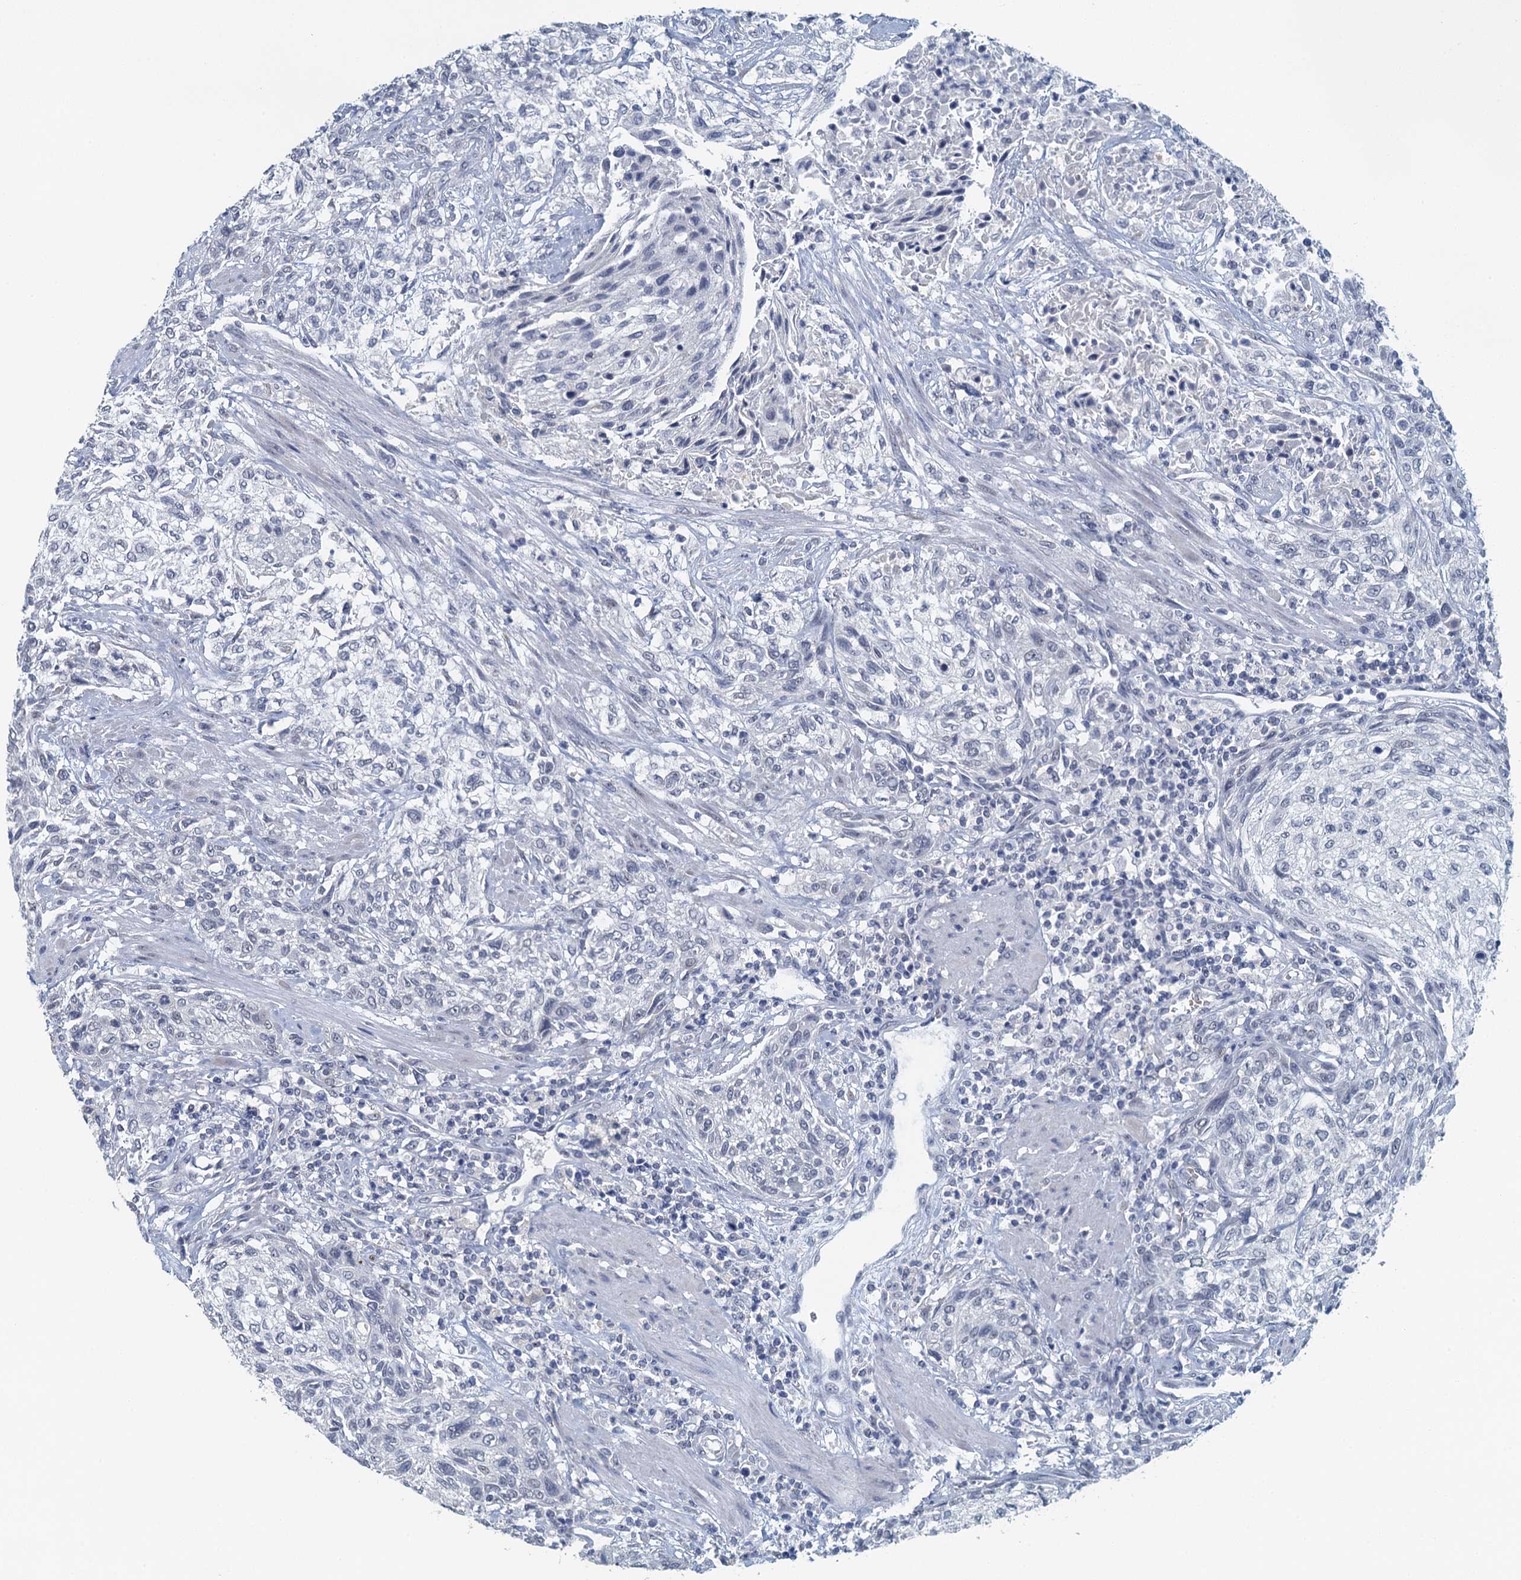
{"staining": {"intensity": "negative", "quantity": "none", "location": "none"}, "tissue": "urothelial cancer", "cell_type": "Tumor cells", "image_type": "cancer", "snomed": [{"axis": "morphology", "description": "Normal tissue, NOS"}, {"axis": "morphology", "description": "Urothelial carcinoma, NOS"}, {"axis": "topography", "description": "Urinary bladder"}, {"axis": "topography", "description": "Peripheral nerve tissue"}], "caption": "Histopathology image shows no protein staining in tumor cells of transitional cell carcinoma tissue.", "gene": "TTLL9", "patient": {"sex": "male", "age": 35}}